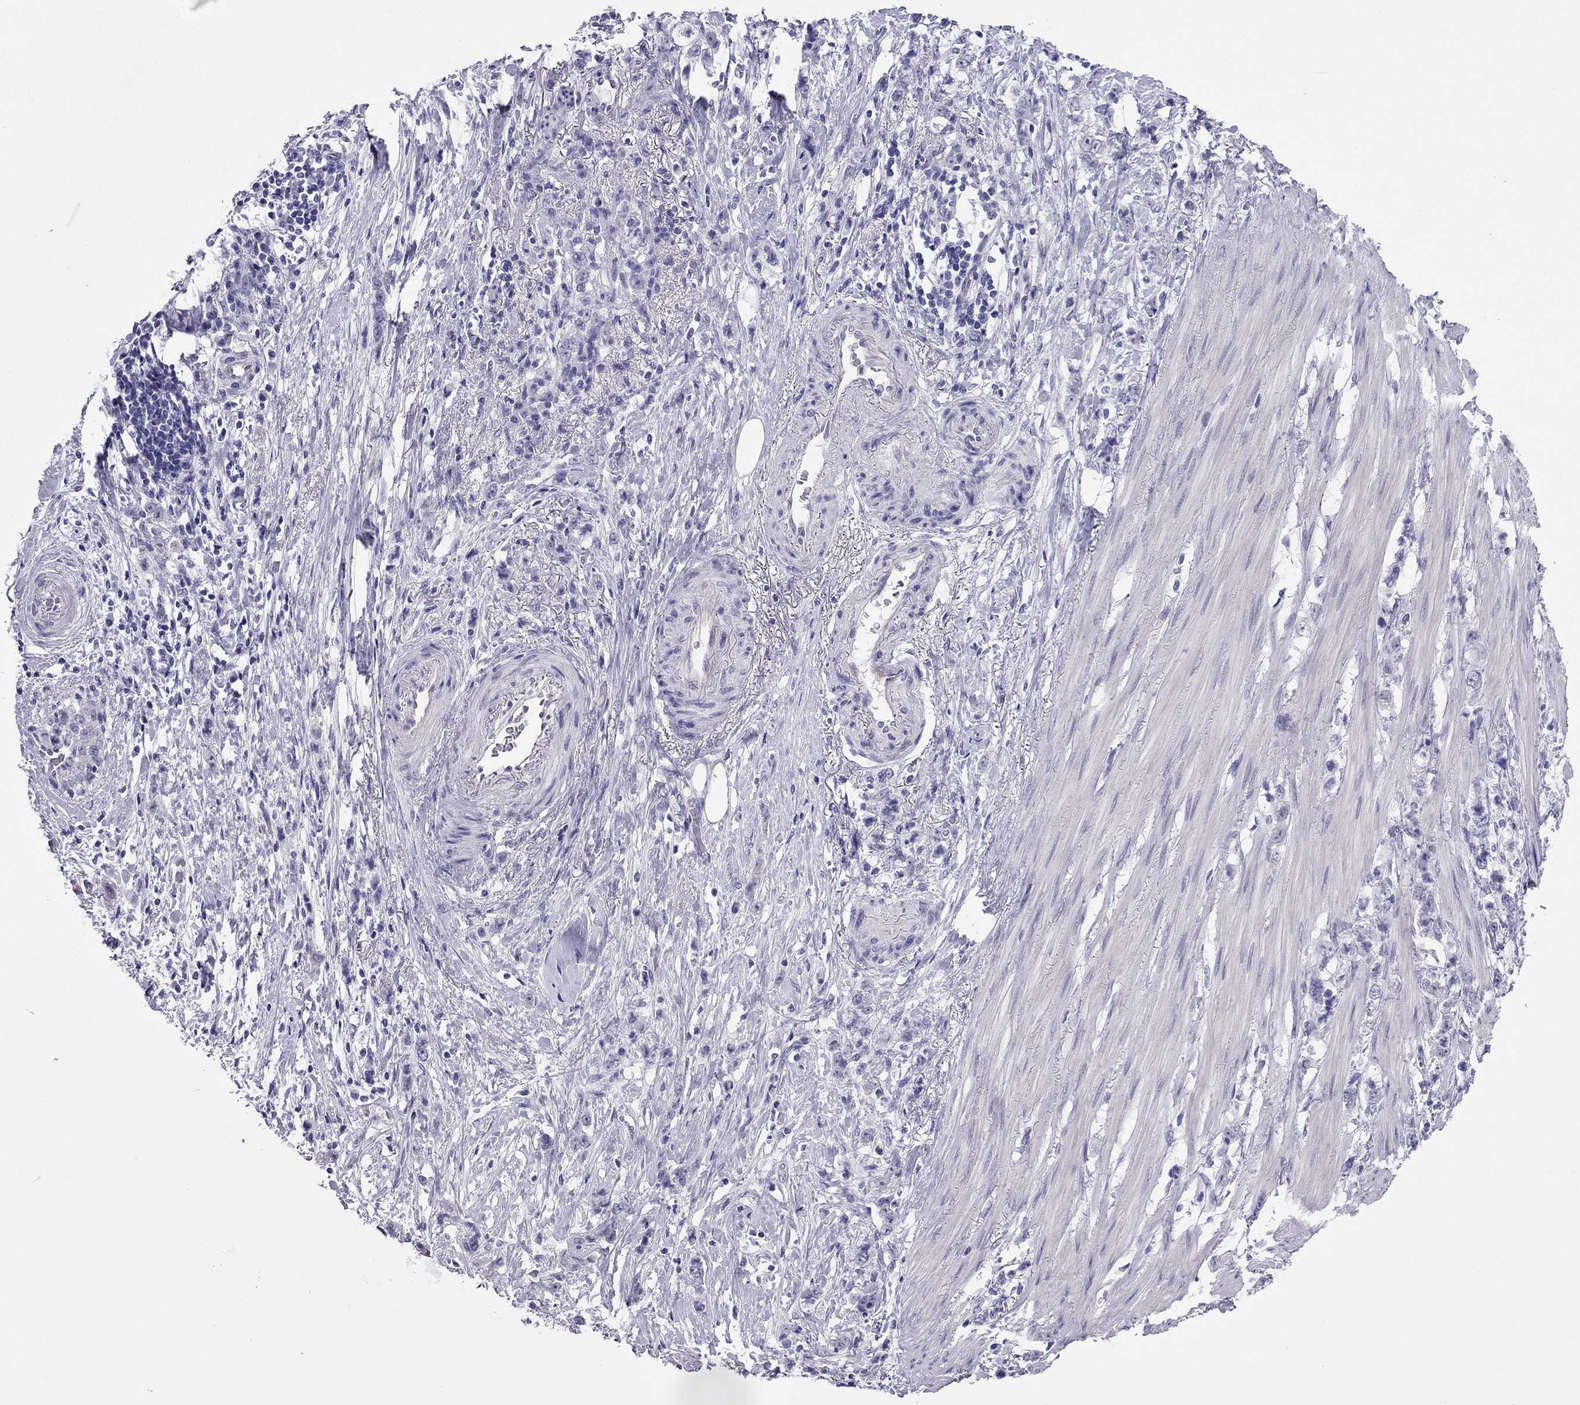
{"staining": {"intensity": "negative", "quantity": "none", "location": "none"}, "tissue": "stomach cancer", "cell_type": "Tumor cells", "image_type": "cancer", "snomed": [{"axis": "morphology", "description": "Adenocarcinoma, NOS"}, {"axis": "topography", "description": "Stomach, lower"}], "caption": "DAB immunohistochemical staining of human stomach adenocarcinoma shows no significant staining in tumor cells.", "gene": "CROCC2", "patient": {"sex": "male", "age": 88}}